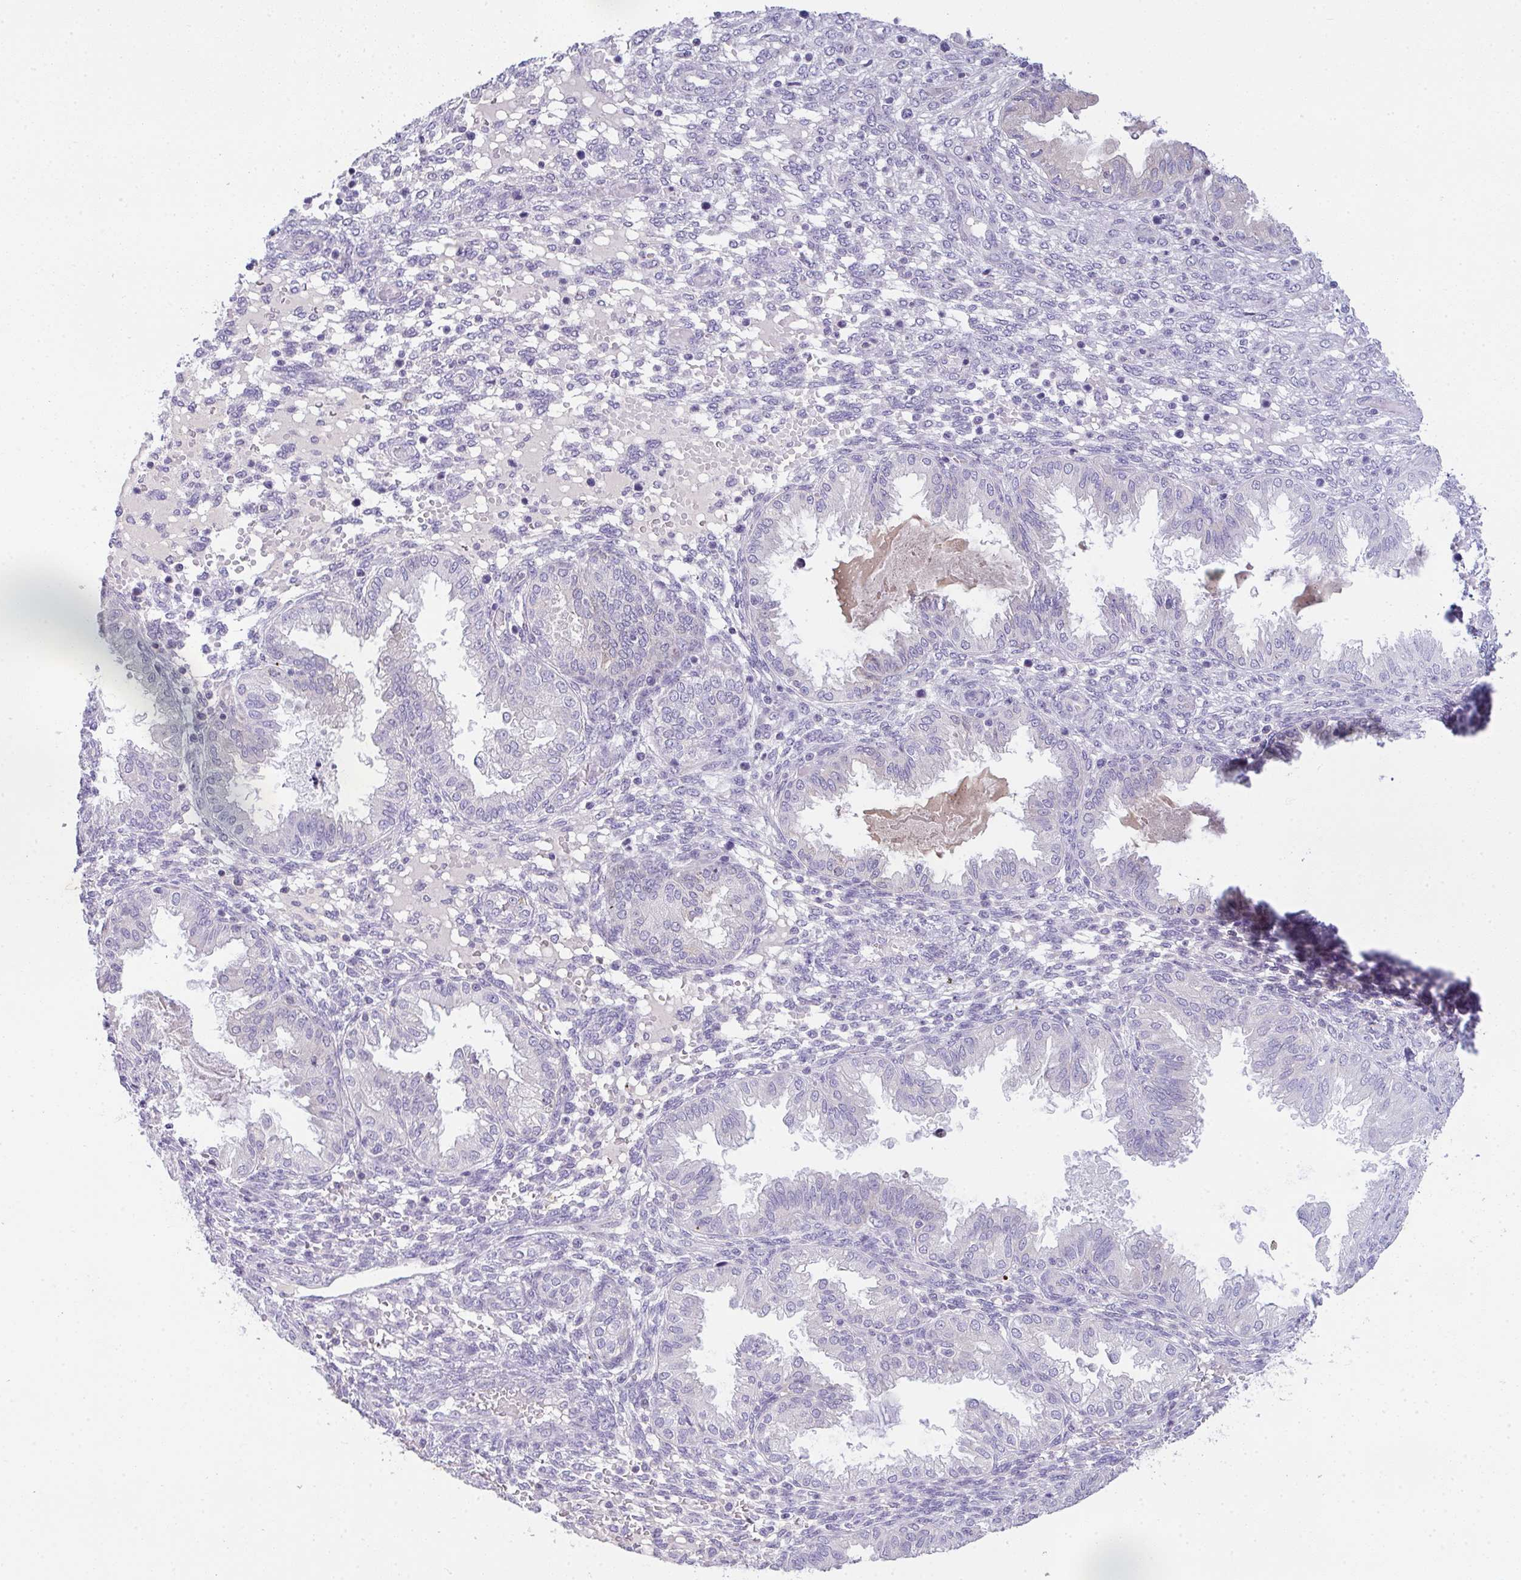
{"staining": {"intensity": "negative", "quantity": "none", "location": "none"}, "tissue": "endometrium", "cell_type": "Cells in endometrial stroma", "image_type": "normal", "snomed": [{"axis": "morphology", "description": "Normal tissue, NOS"}, {"axis": "topography", "description": "Endometrium"}], "caption": "Immunohistochemistry histopathology image of unremarkable human endometrium stained for a protein (brown), which displays no expression in cells in endometrial stroma.", "gene": "COX7B", "patient": {"sex": "female", "age": 33}}